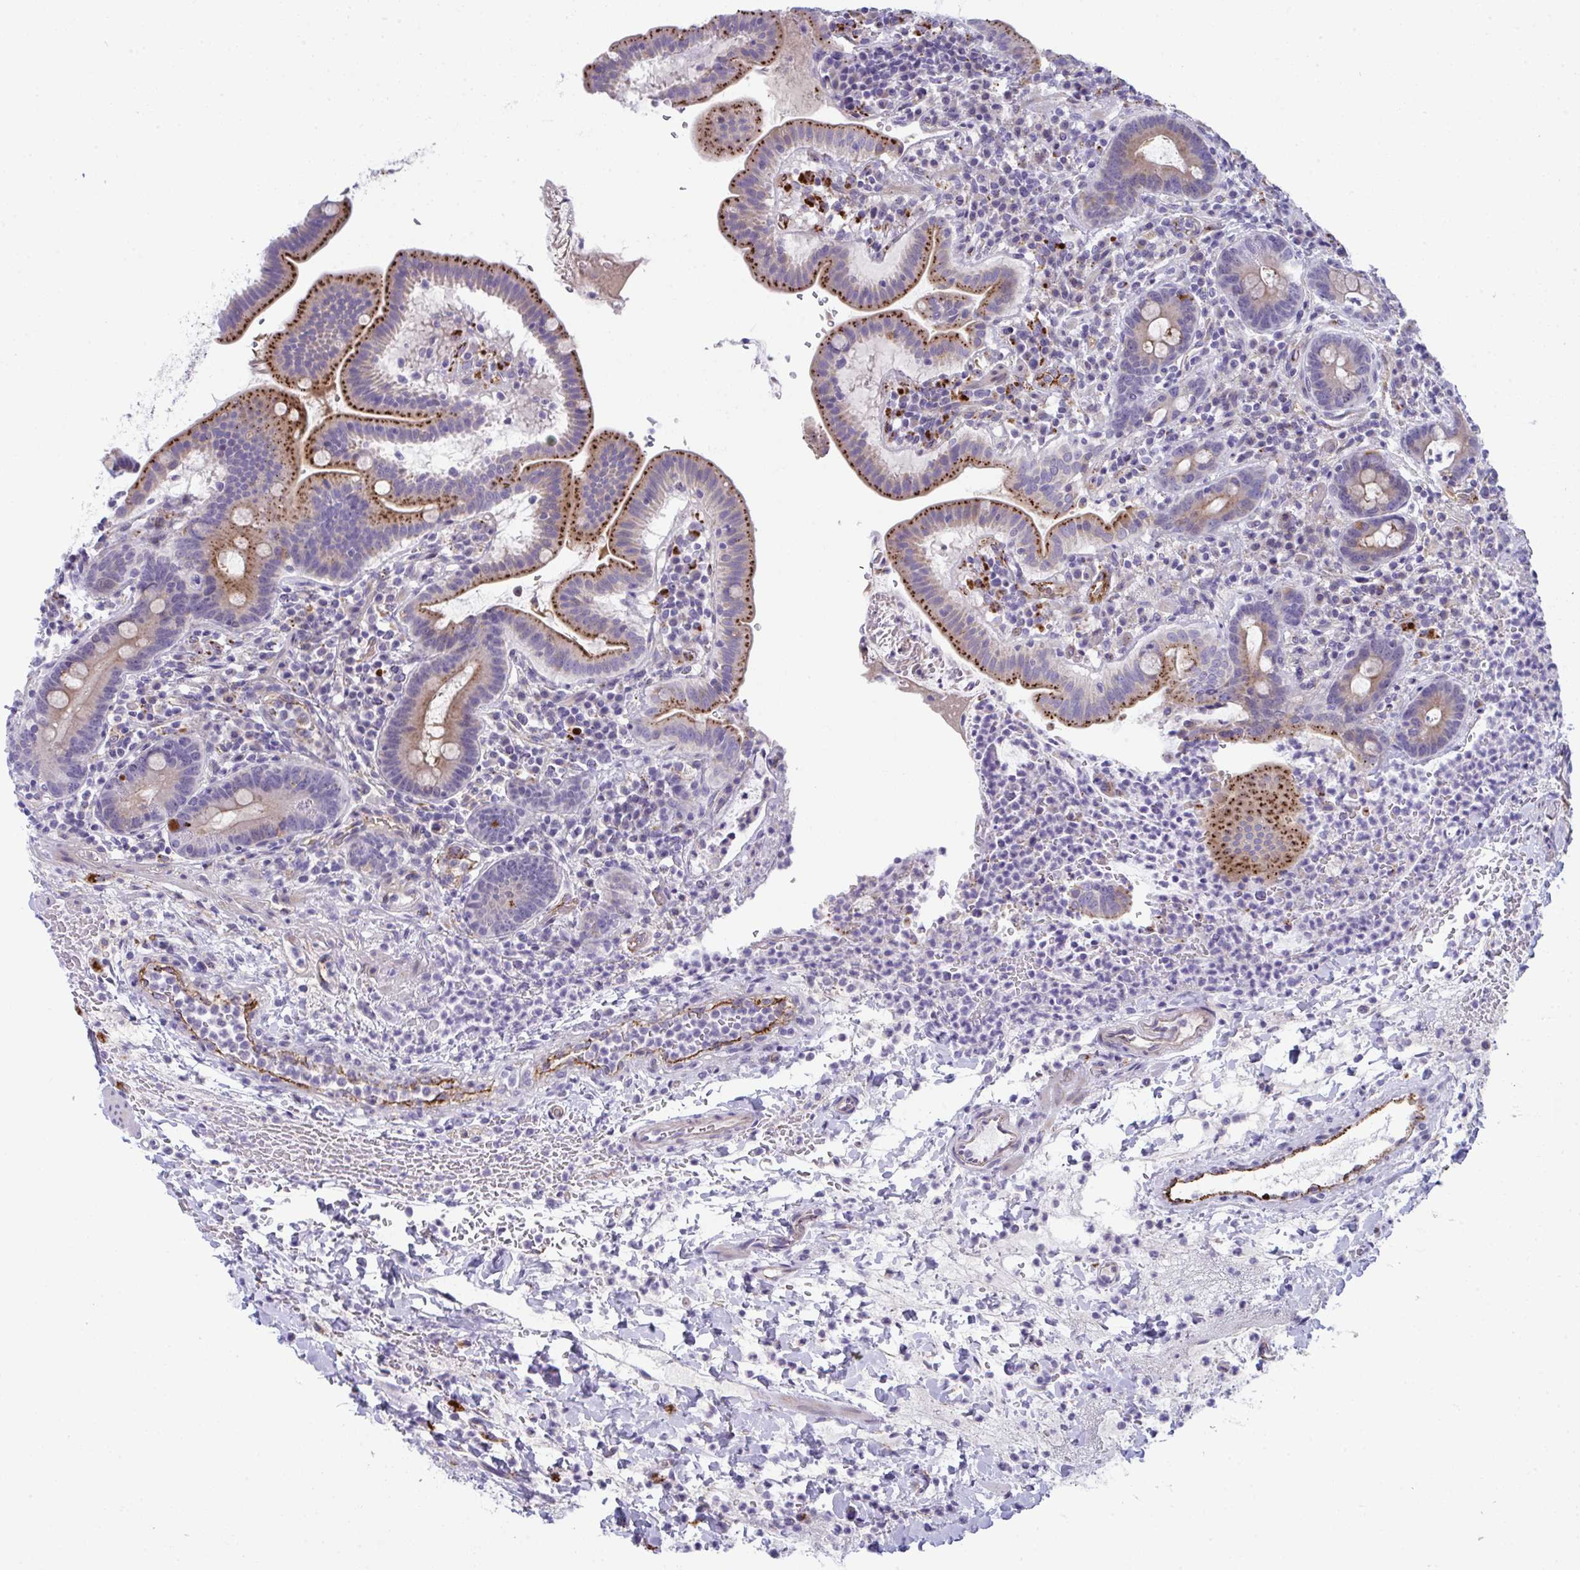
{"staining": {"intensity": "strong", "quantity": "25%-75%", "location": "cytoplasmic/membranous"}, "tissue": "small intestine", "cell_type": "Glandular cells", "image_type": "normal", "snomed": [{"axis": "morphology", "description": "Normal tissue, NOS"}, {"axis": "topography", "description": "Small intestine"}], "caption": "IHC (DAB) staining of unremarkable small intestine shows strong cytoplasmic/membranous protein expression in about 25%-75% of glandular cells.", "gene": "TOR1AIP2", "patient": {"sex": "male", "age": 26}}